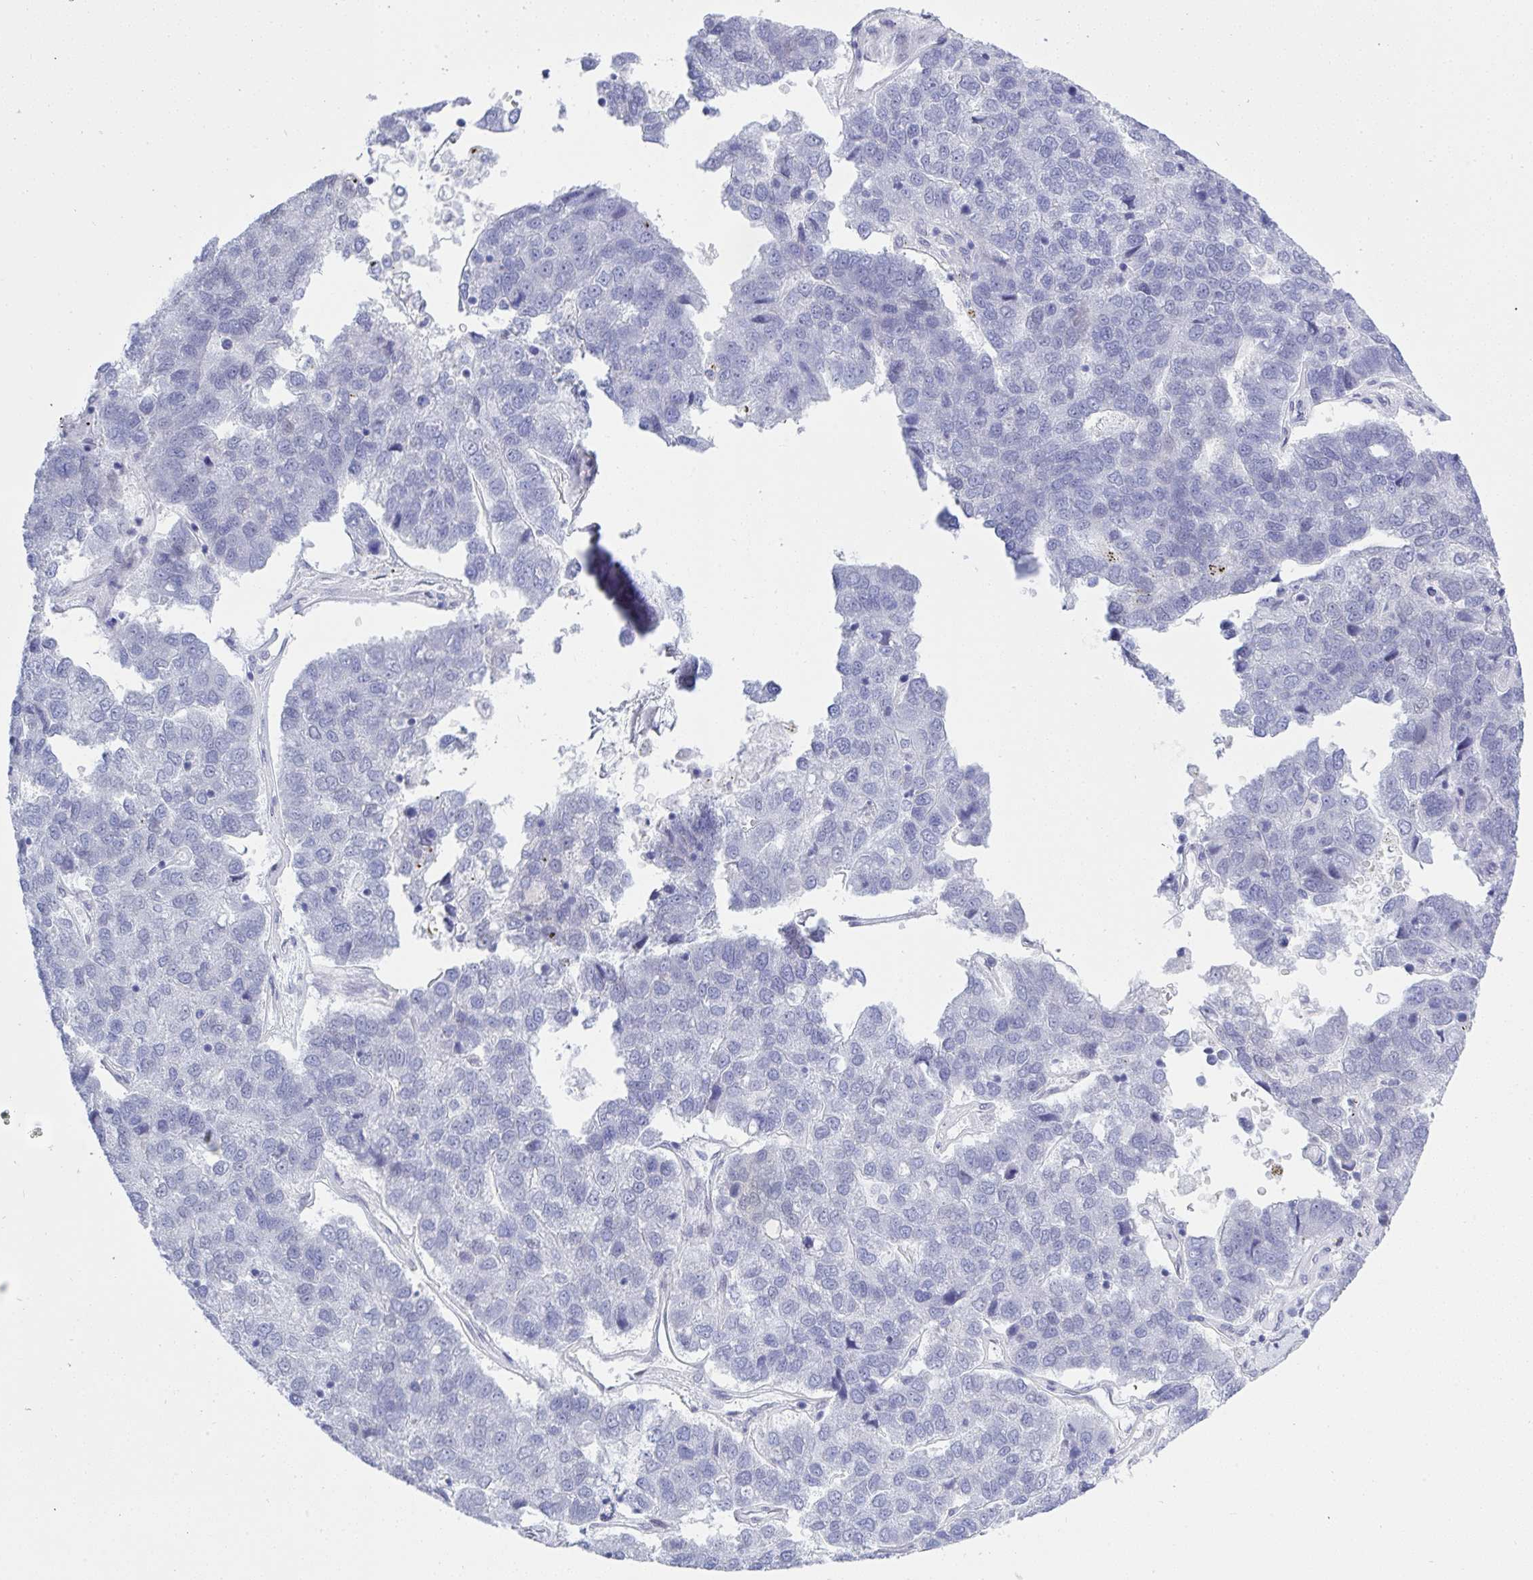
{"staining": {"intensity": "negative", "quantity": "none", "location": "none"}, "tissue": "pancreatic cancer", "cell_type": "Tumor cells", "image_type": "cancer", "snomed": [{"axis": "morphology", "description": "Adenocarcinoma, NOS"}, {"axis": "topography", "description": "Pancreas"}], "caption": "IHC histopathology image of adenocarcinoma (pancreatic) stained for a protein (brown), which exhibits no positivity in tumor cells.", "gene": "MFSD4A", "patient": {"sex": "female", "age": 61}}